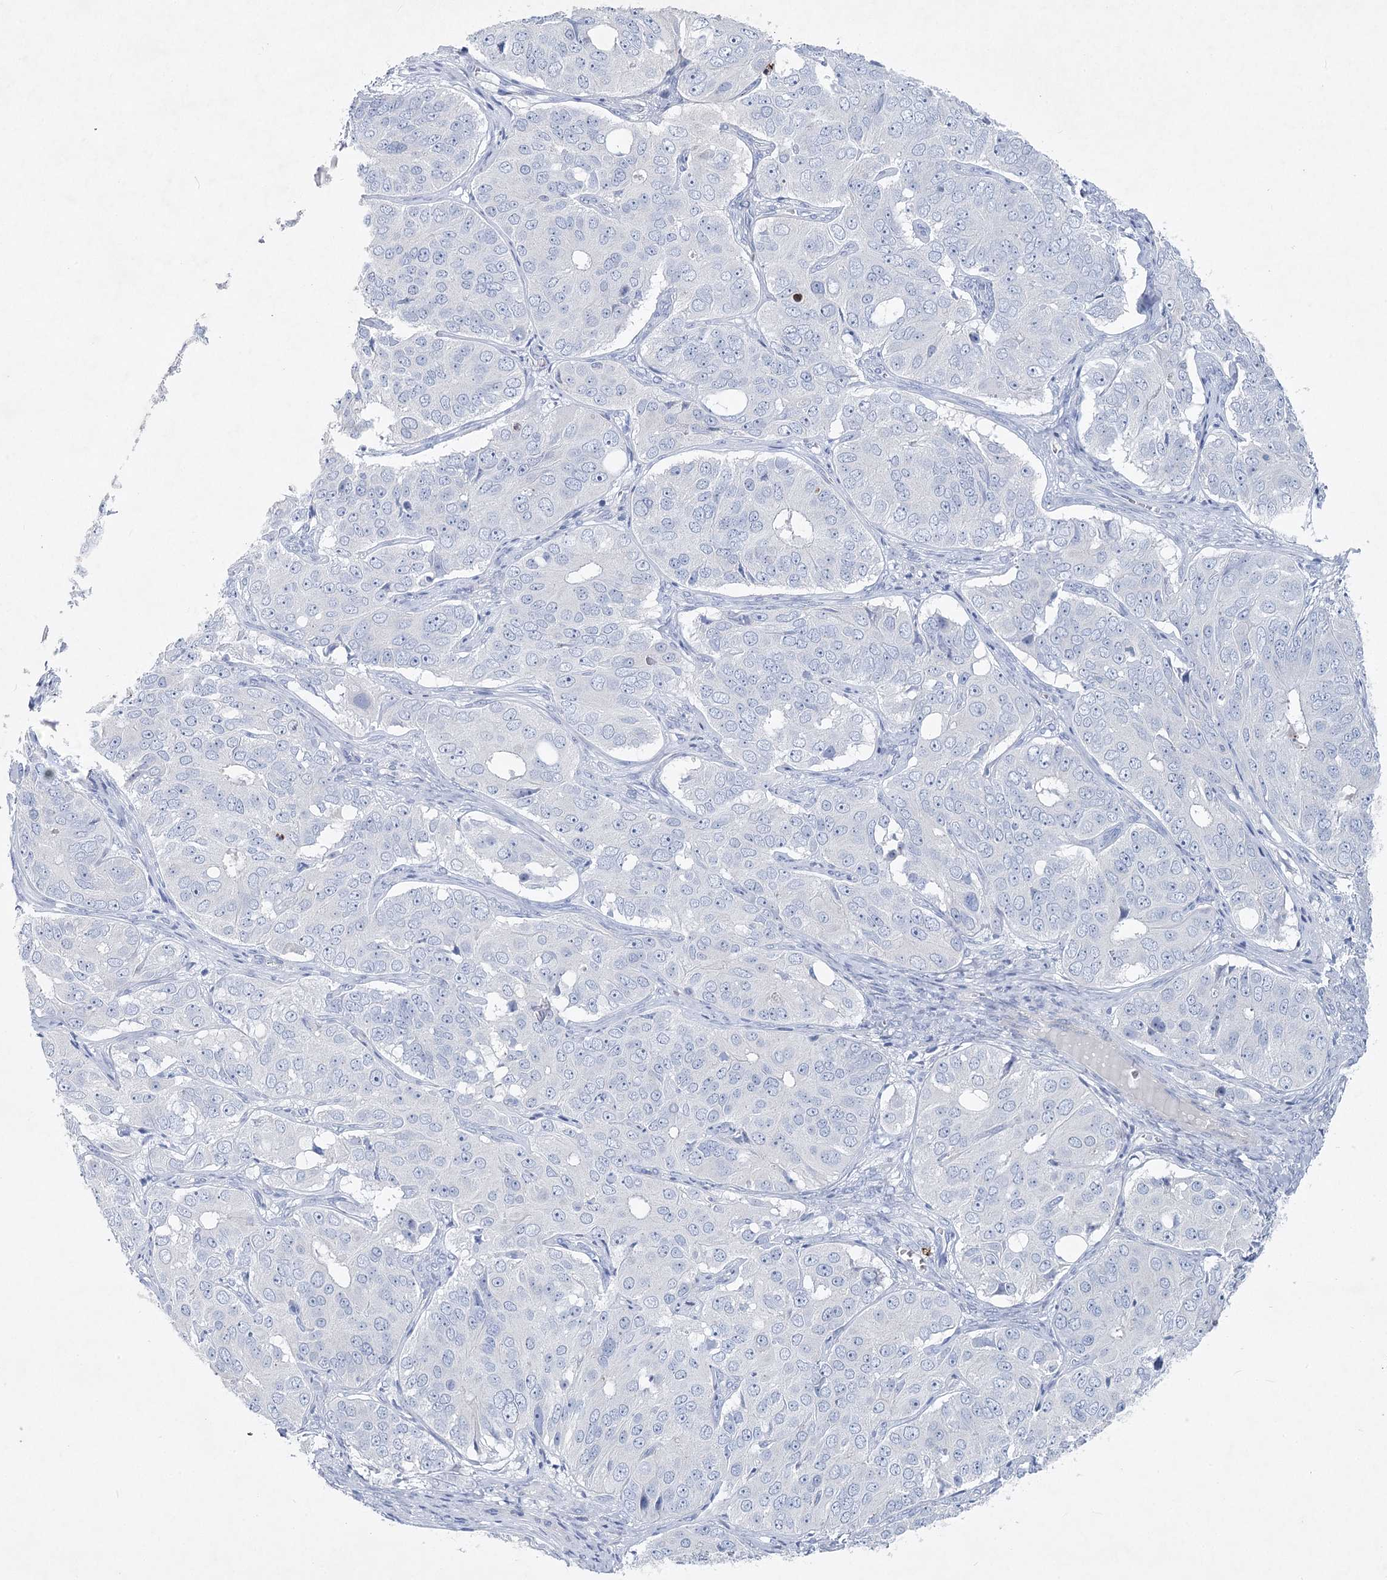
{"staining": {"intensity": "negative", "quantity": "none", "location": "none"}, "tissue": "ovarian cancer", "cell_type": "Tumor cells", "image_type": "cancer", "snomed": [{"axis": "morphology", "description": "Carcinoma, endometroid"}, {"axis": "topography", "description": "Ovary"}], "caption": "Tumor cells are negative for brown protein staining in ovarian cancer.", "gene": "WDR74", "patient": {"sex": "female", "age": 51}}